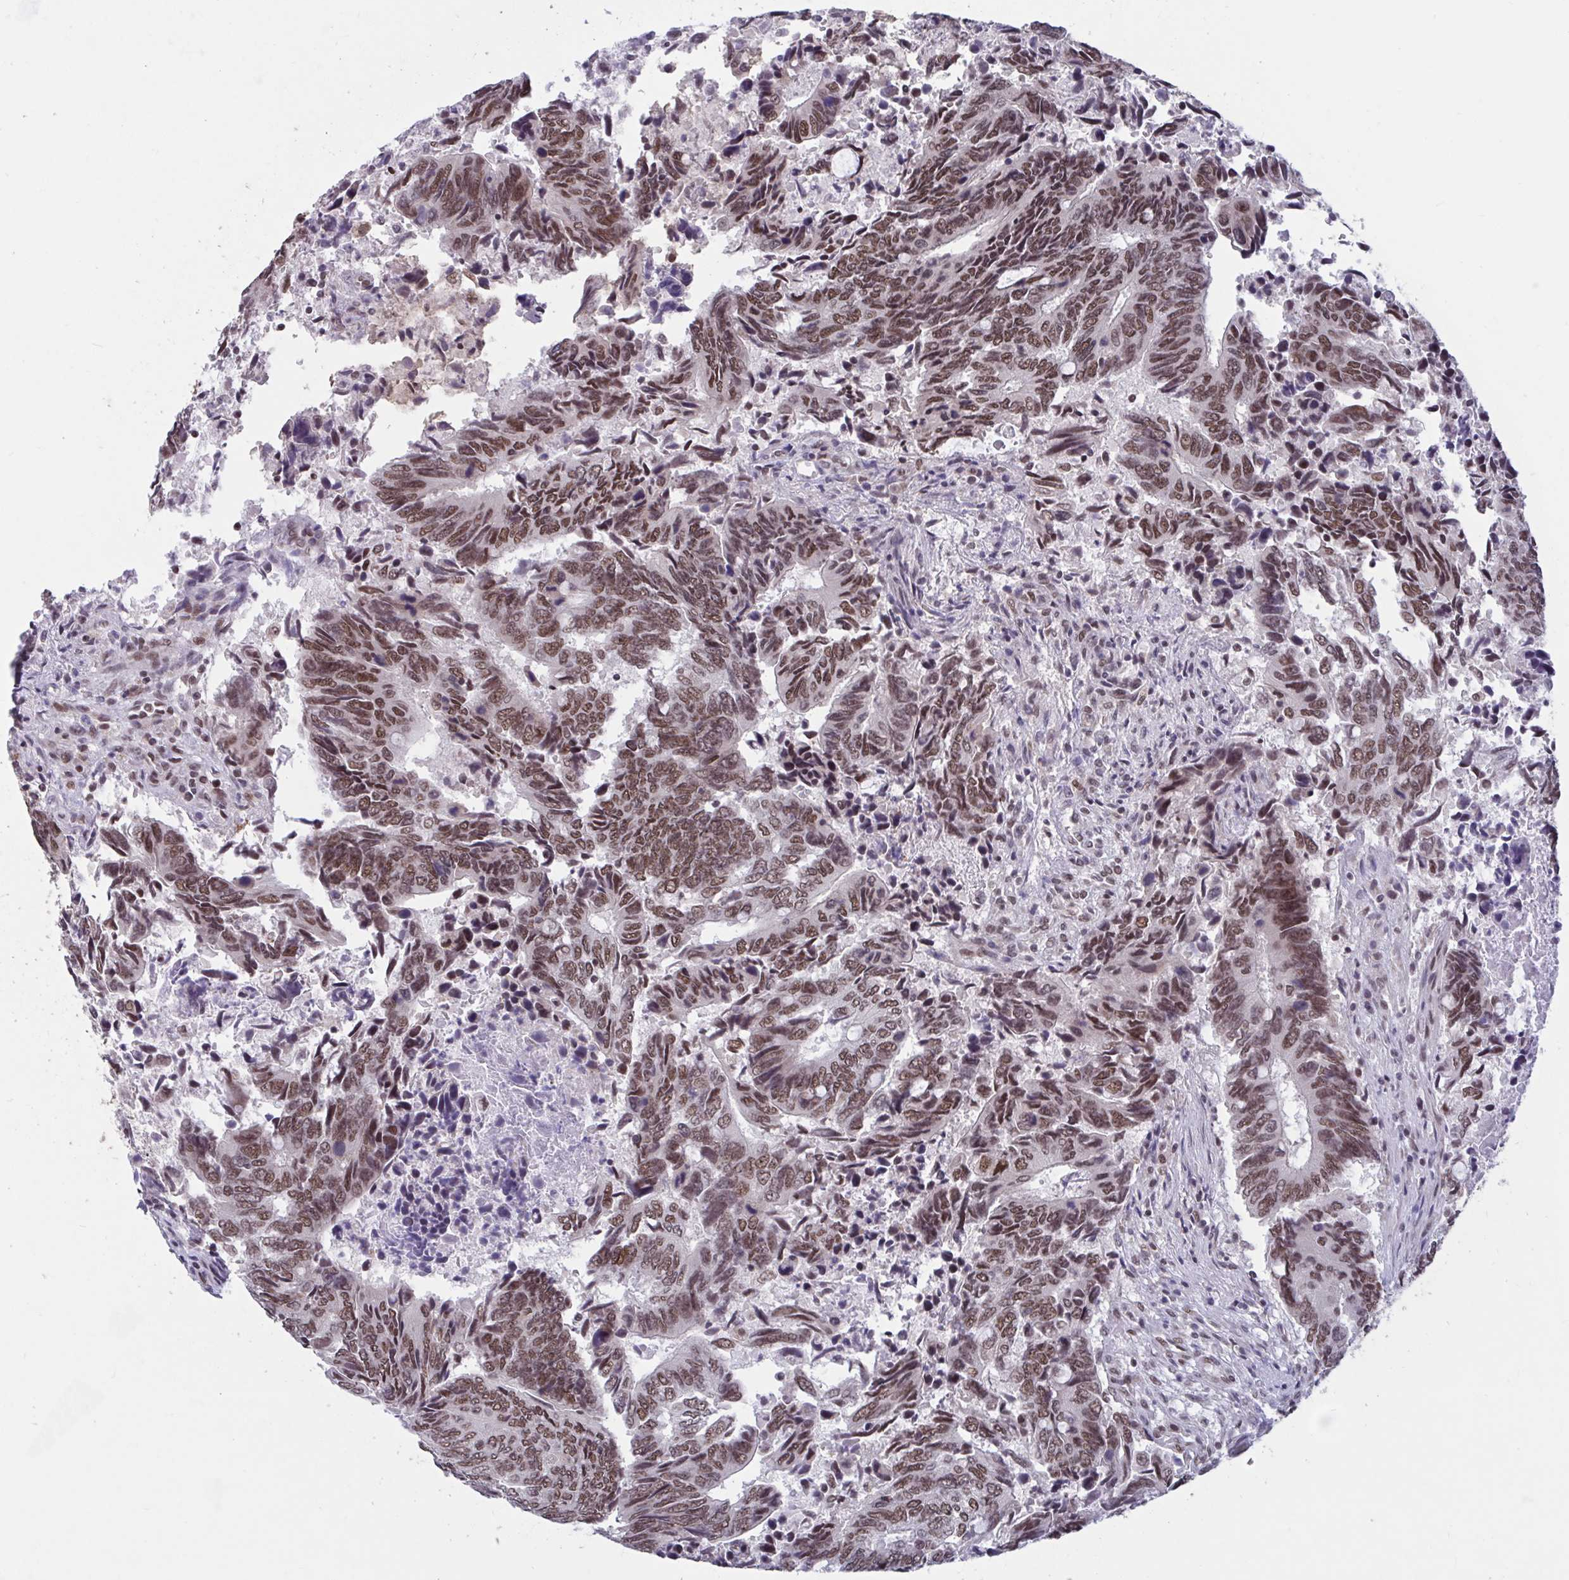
{"staining": {"intensity": "moderate", "quantity": ">75%", "location": "nuclear"}, "tissue": "colorectal cancer", "cell_type": "Tumor cells", "image_type": "cancer", "snomed": [{"axis": "morphology", "description": "Adenocarcinoma, NOS"}, {"axis": "topography", "description": "Colon"}], "caption": "Immunohistochemical staining of human colorectal cancer (adenocarcinoma) reveals medium levels of moderate nuclear expression in approximately >75% of tumor cells.", "gene": "PHF10", "patient": {"sex": "male", "age": 87}}